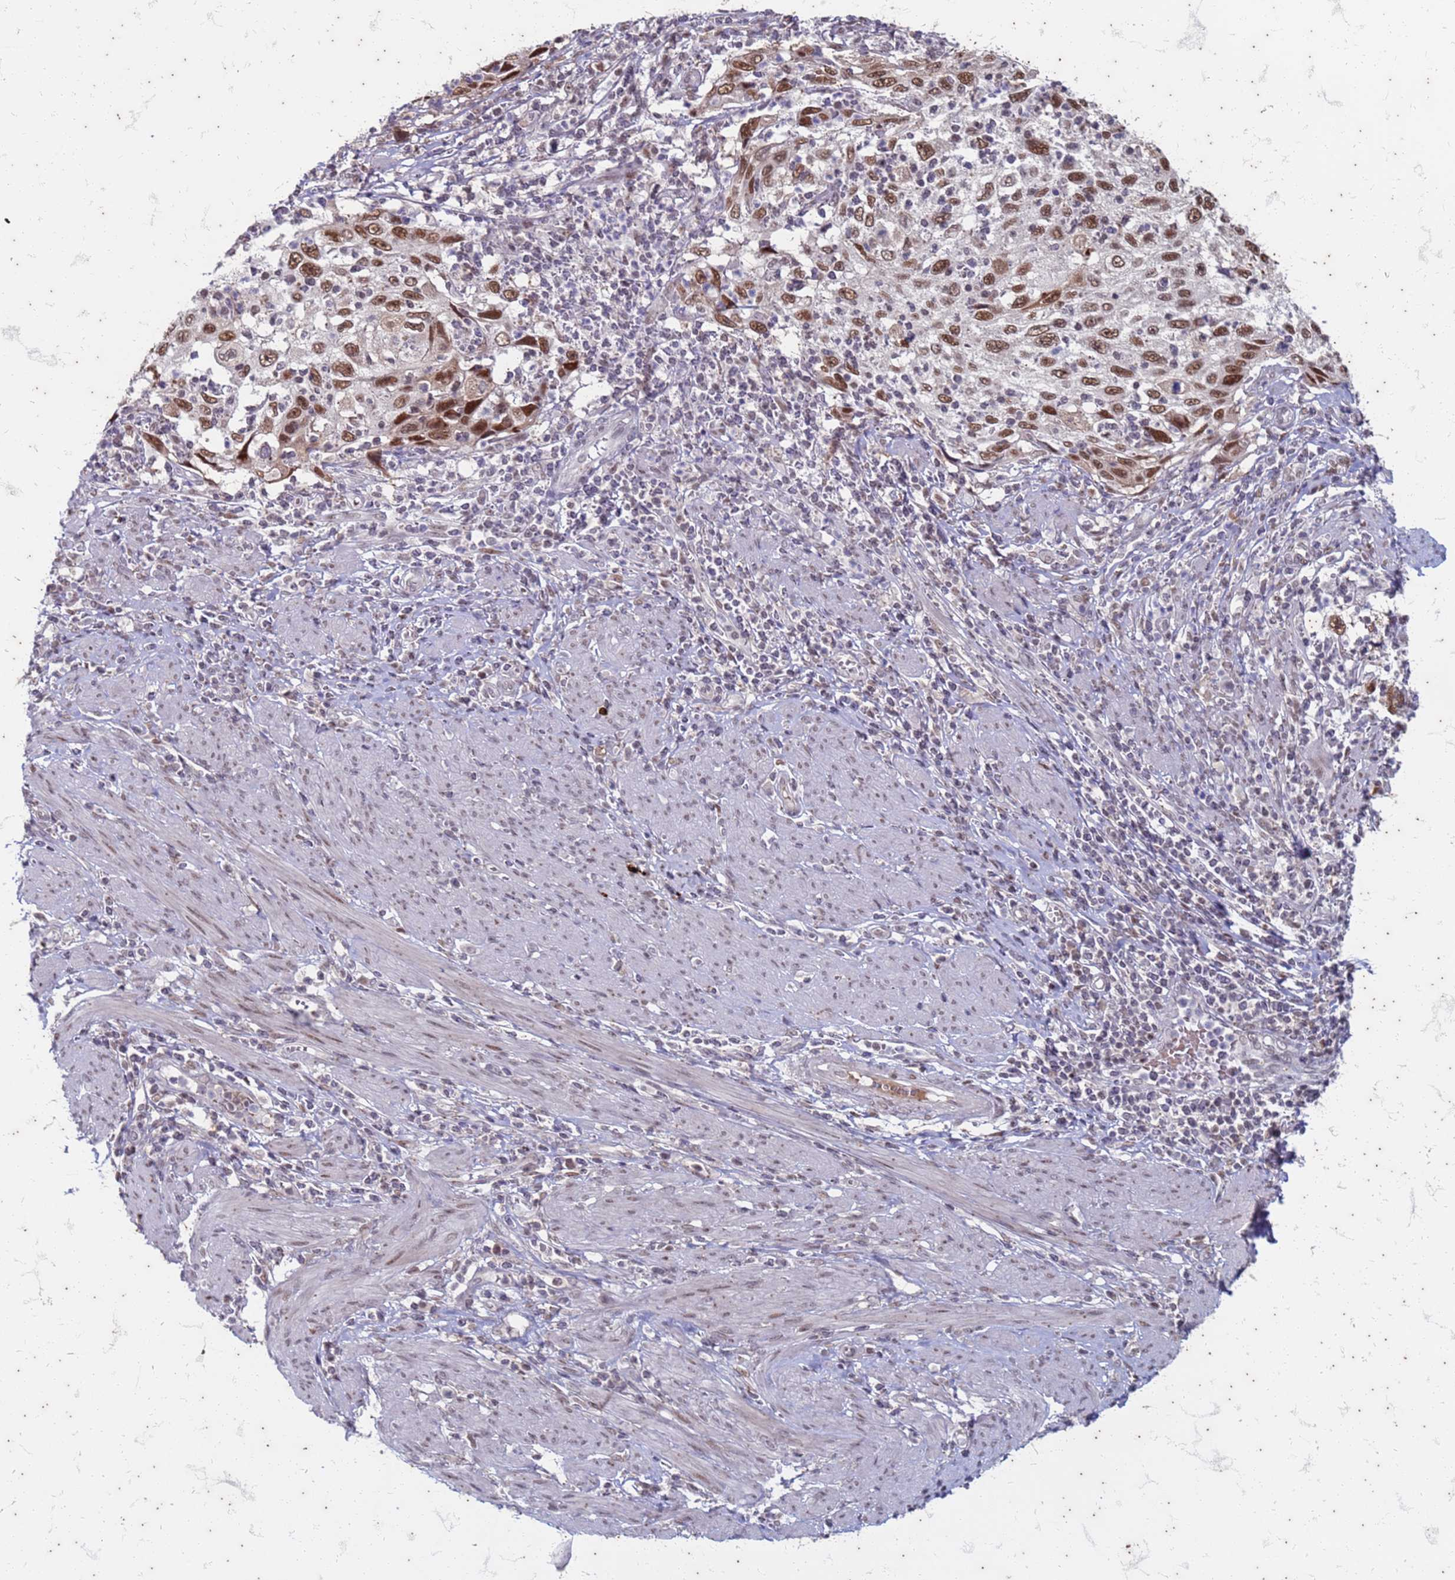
{"staining": {"intensity": "moderate", "quantity": ">75%", "location": "nuclear"}, "tissue": "cervical cancer", "cell_type": "Tumor cells", "image_type": "cancer", "snomed": [{"axis": "morphology", "description": "Squamous cell carcinoma, NOS"}, {"axis": "topography", "description": "Cervix"}], "caption": "DAB (3,3'-diaminobenzidine) immunohistochemical staining of human cervical cancer (squamous cell carcinoma) shows moderate nuclear protein staining in about >75% of tumor cells.", "gene": "TRMT6", "patient": {"sex": "female", "age": 70}}